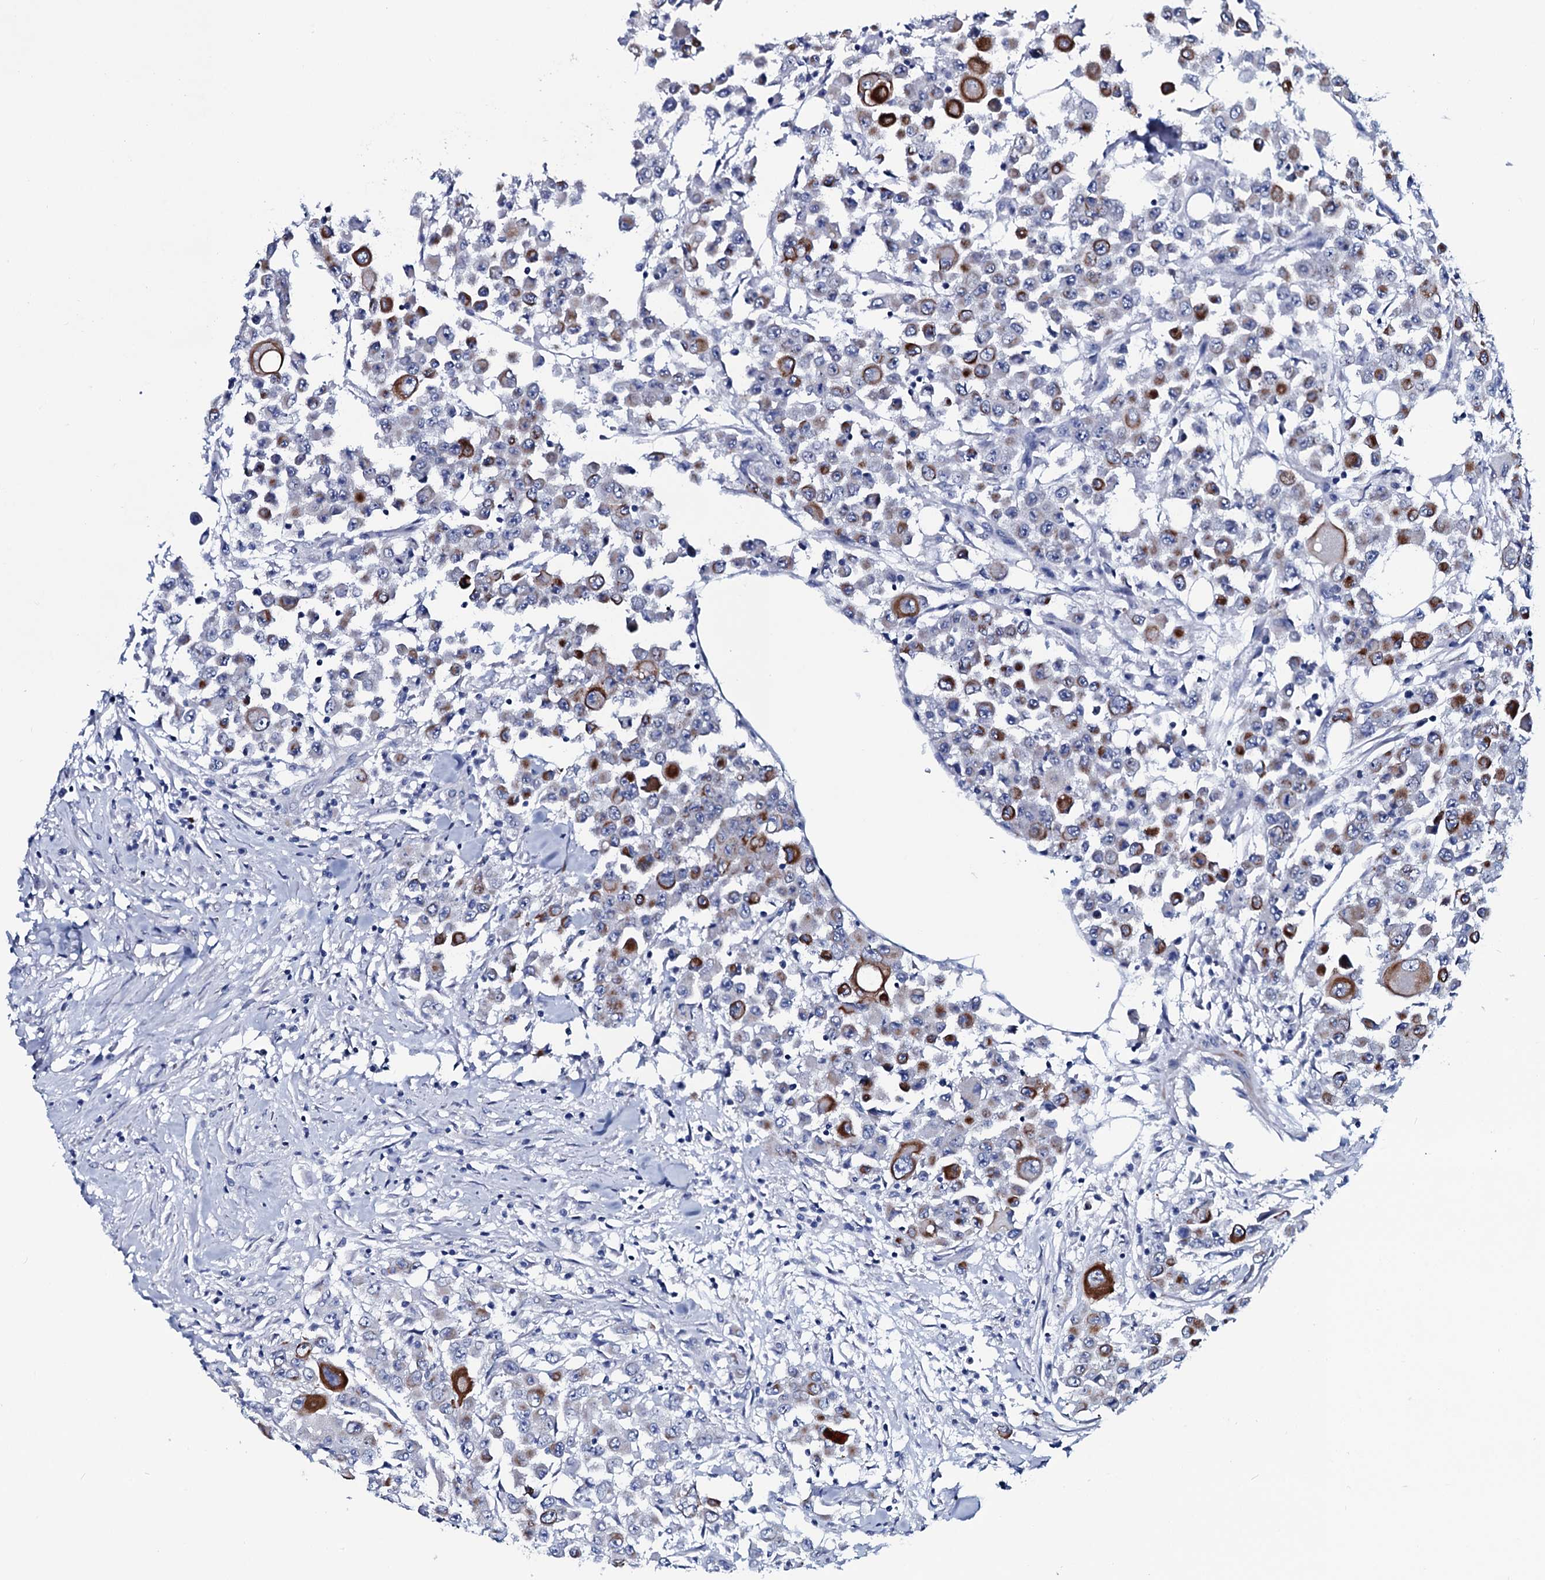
{"staining": {"intensity": "strong", "quantity": "<25%", "location": "cytoplasmic/membranous"}, "tissue": "colorectal cancer", "cell_type": "Tumor cells", "image_type": "cancer", "snomed": [{"axis": "morphology", "description": "Adenocarcinoma, NOS"}, {"axis": "topography", "description": "Colon"}], "caption": "A medium amount of strong cytoplasmic/membranous expression is present in approximately <25% of tumor cells in colorectal cancer (adenocarcinoma) tissue.", "gene": "GYS2", "patient": {"sex": "male", "age": 51}}